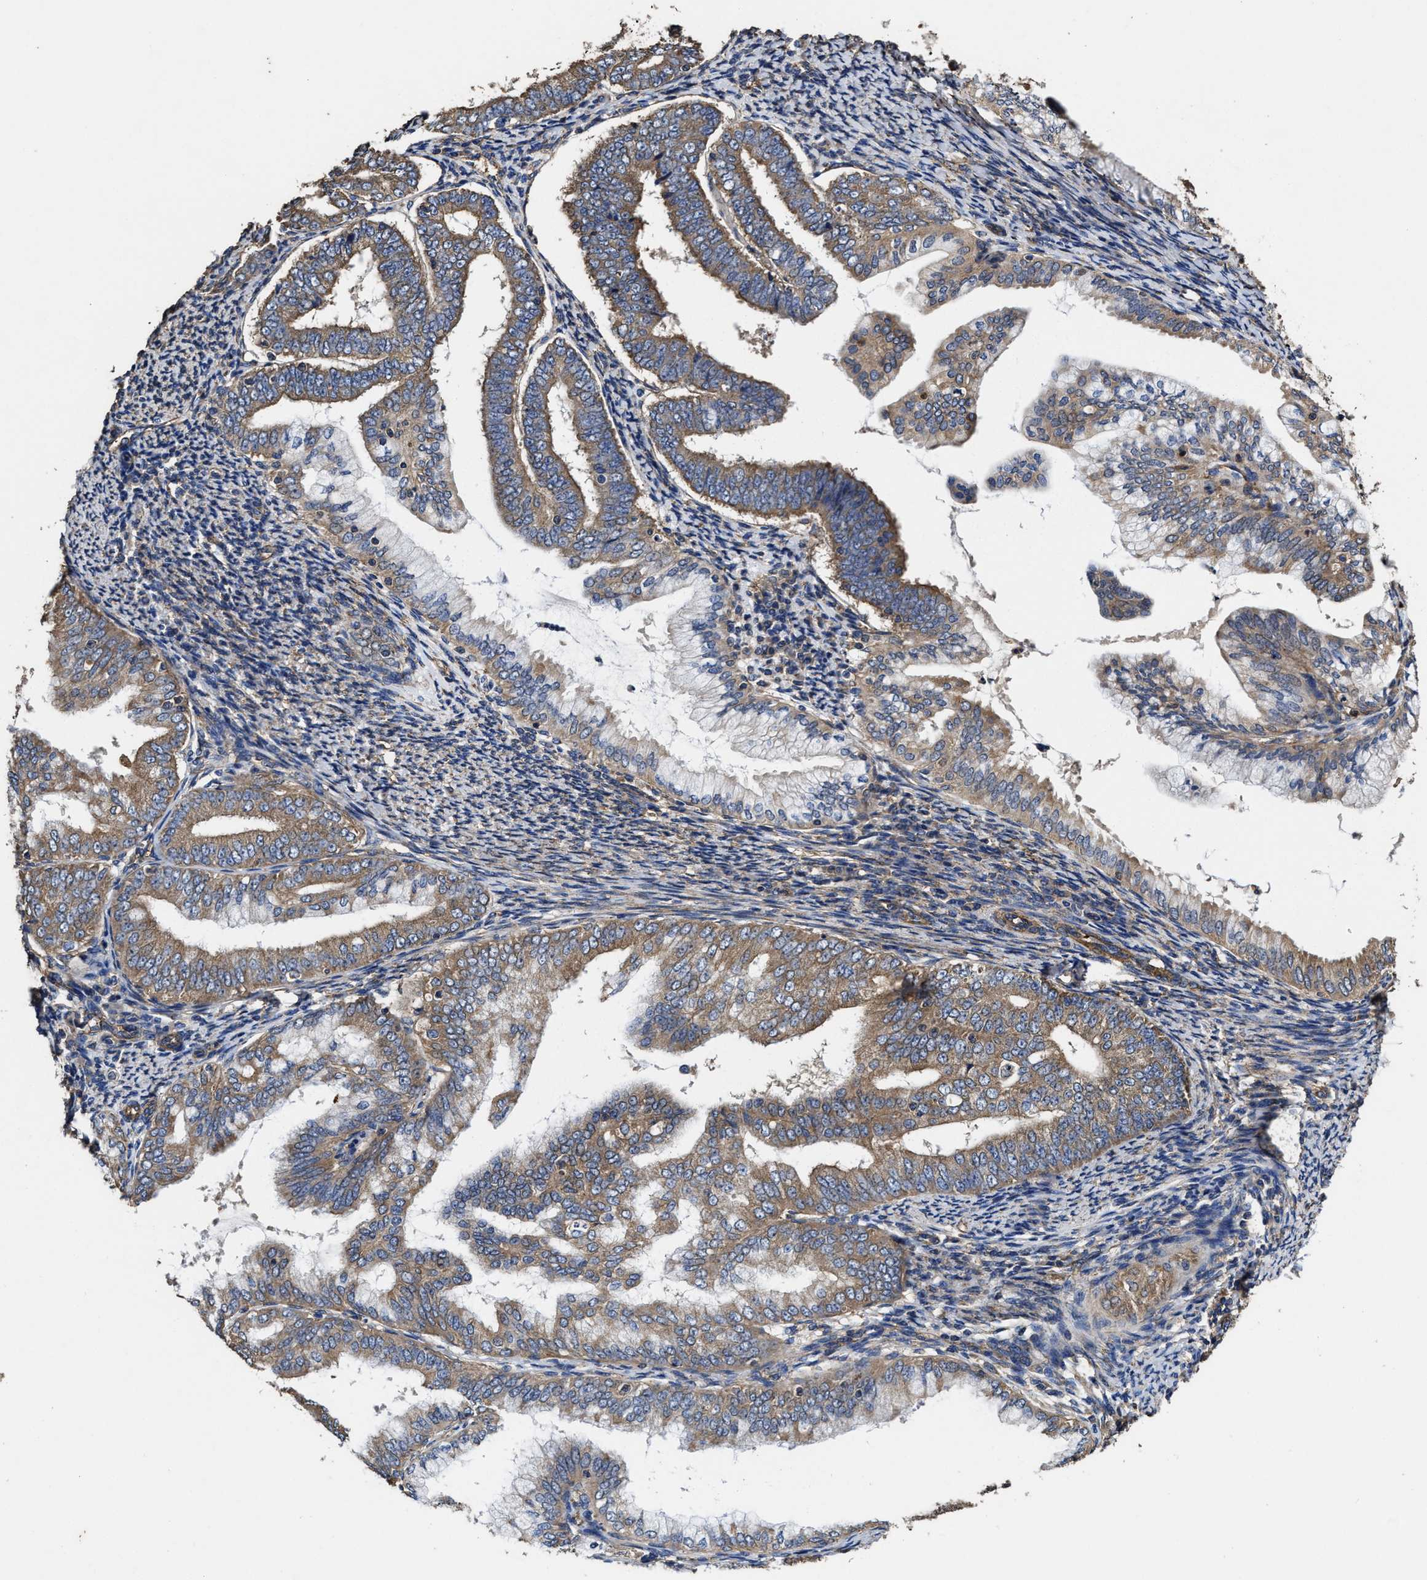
{"staining": {"intensity": "moderate", "quantity": ">75%", "location": "cytoplasmic/membranous"}, "tissue": "endometrial cancer", "cell_type": "Tumor cells", "image_type": "cancer", "snomed": [{"axis": "morphology", "description": "Adenocarcinoma, NOS"}, {"axis": "topography", "description": "Endometrium"}], "caption": "Immunohistochemical staining of human endometrial cancer (adenocarcinoma) shows moderate cytoplasmic/membranous protein expression in about >75% of tumor cells.", "gene": "SFXN4", "patient": {"sex": "female", "age": 63}}